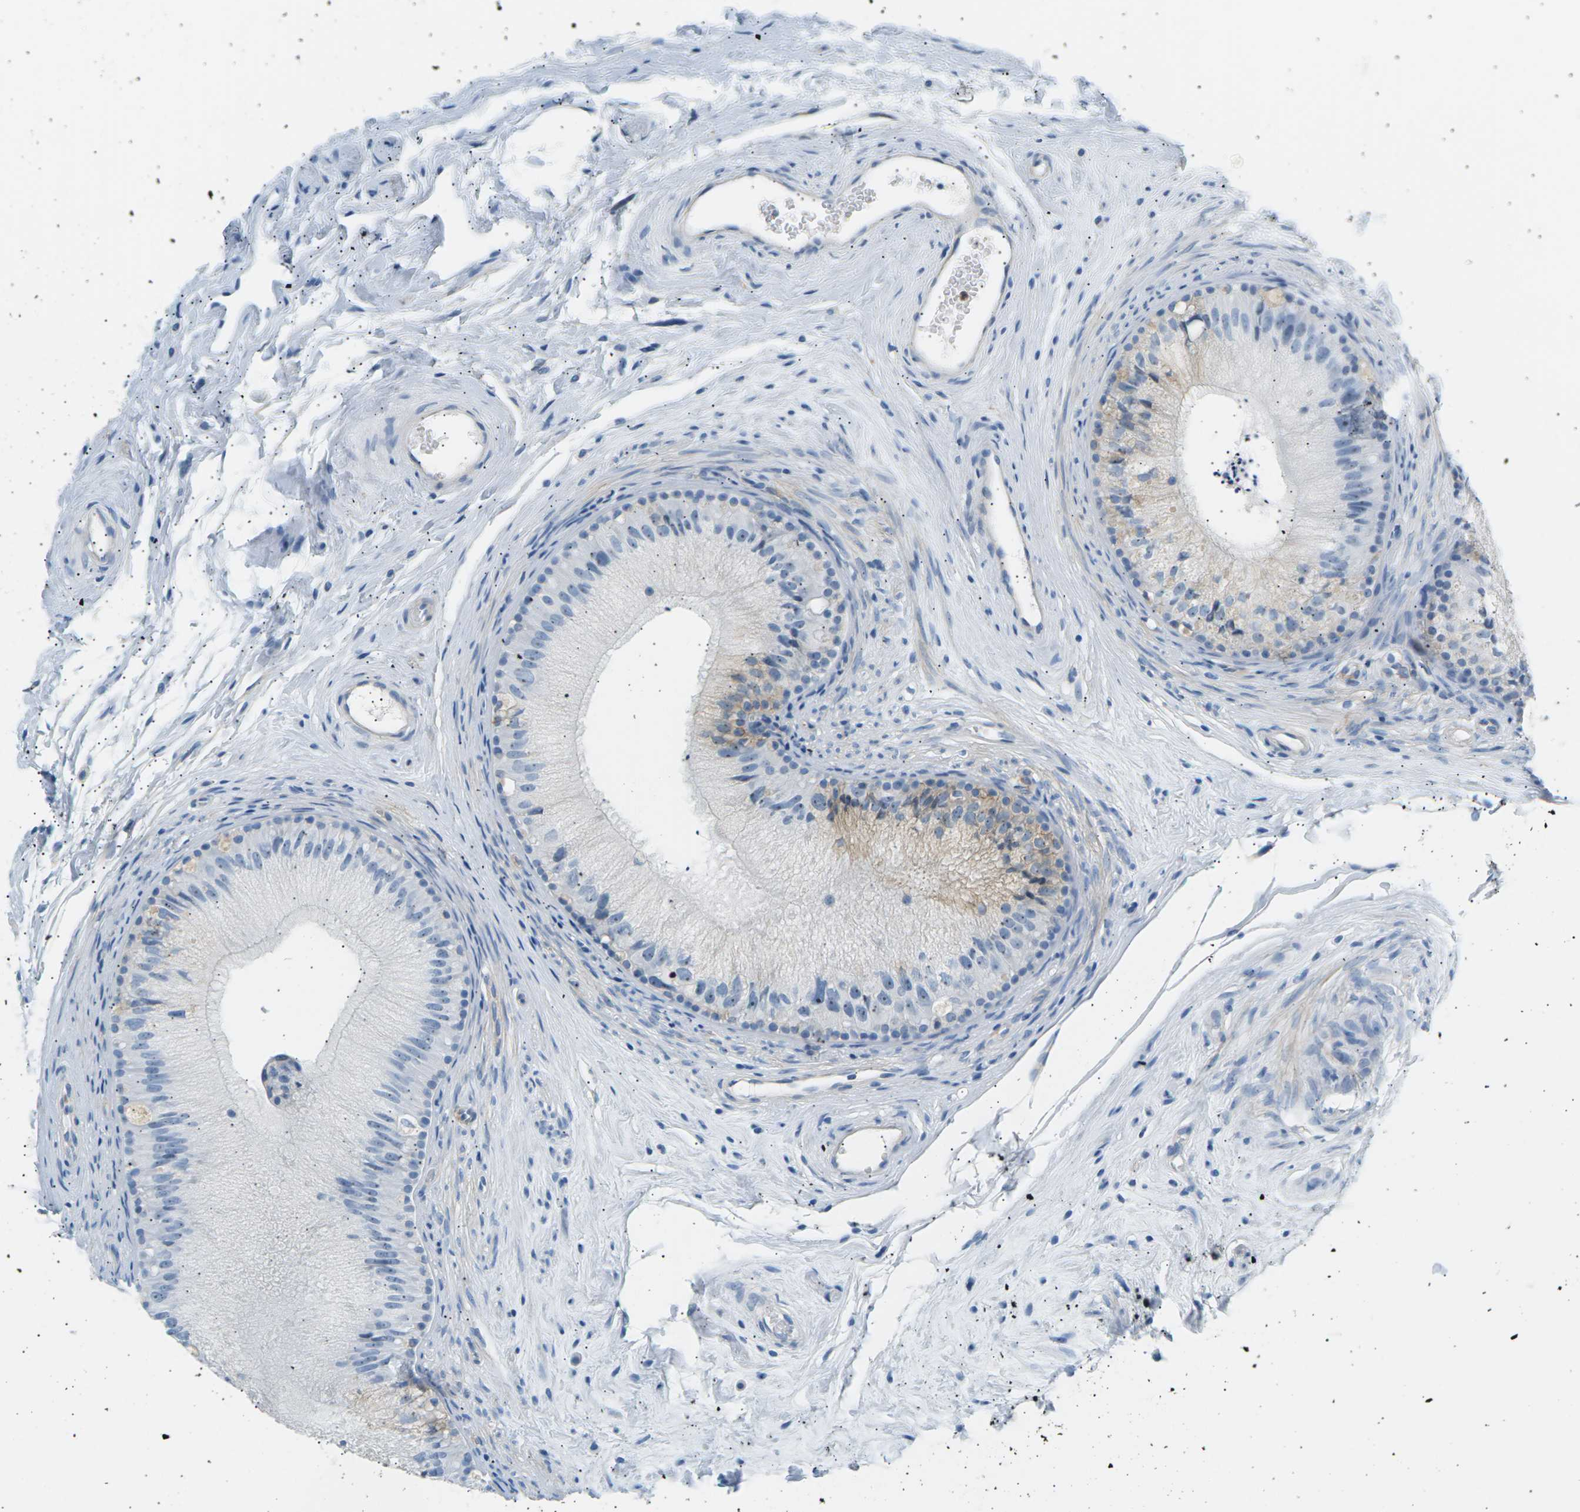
{"staining": {"intensity": "weak", "quantity": "25%-75%", "location": "cytoplasmic/membranous"}, "tissue": "epididymis", "cell_type": "Glandular cells", "image_type": "normal", "snomed": [{"axis": "morphology", "description": "Normal tissue, NOS"}, {"axis": "topography", "description": "Epididymis"}], "caption": "Brown immunohistochemical staining in normal human epididymis shows weak cytoplasmic/membranous staining in about 25%-75% of glandular cells.", "gene": "SEPTIN5", "patient": {"sex": "male", "age": 56}}